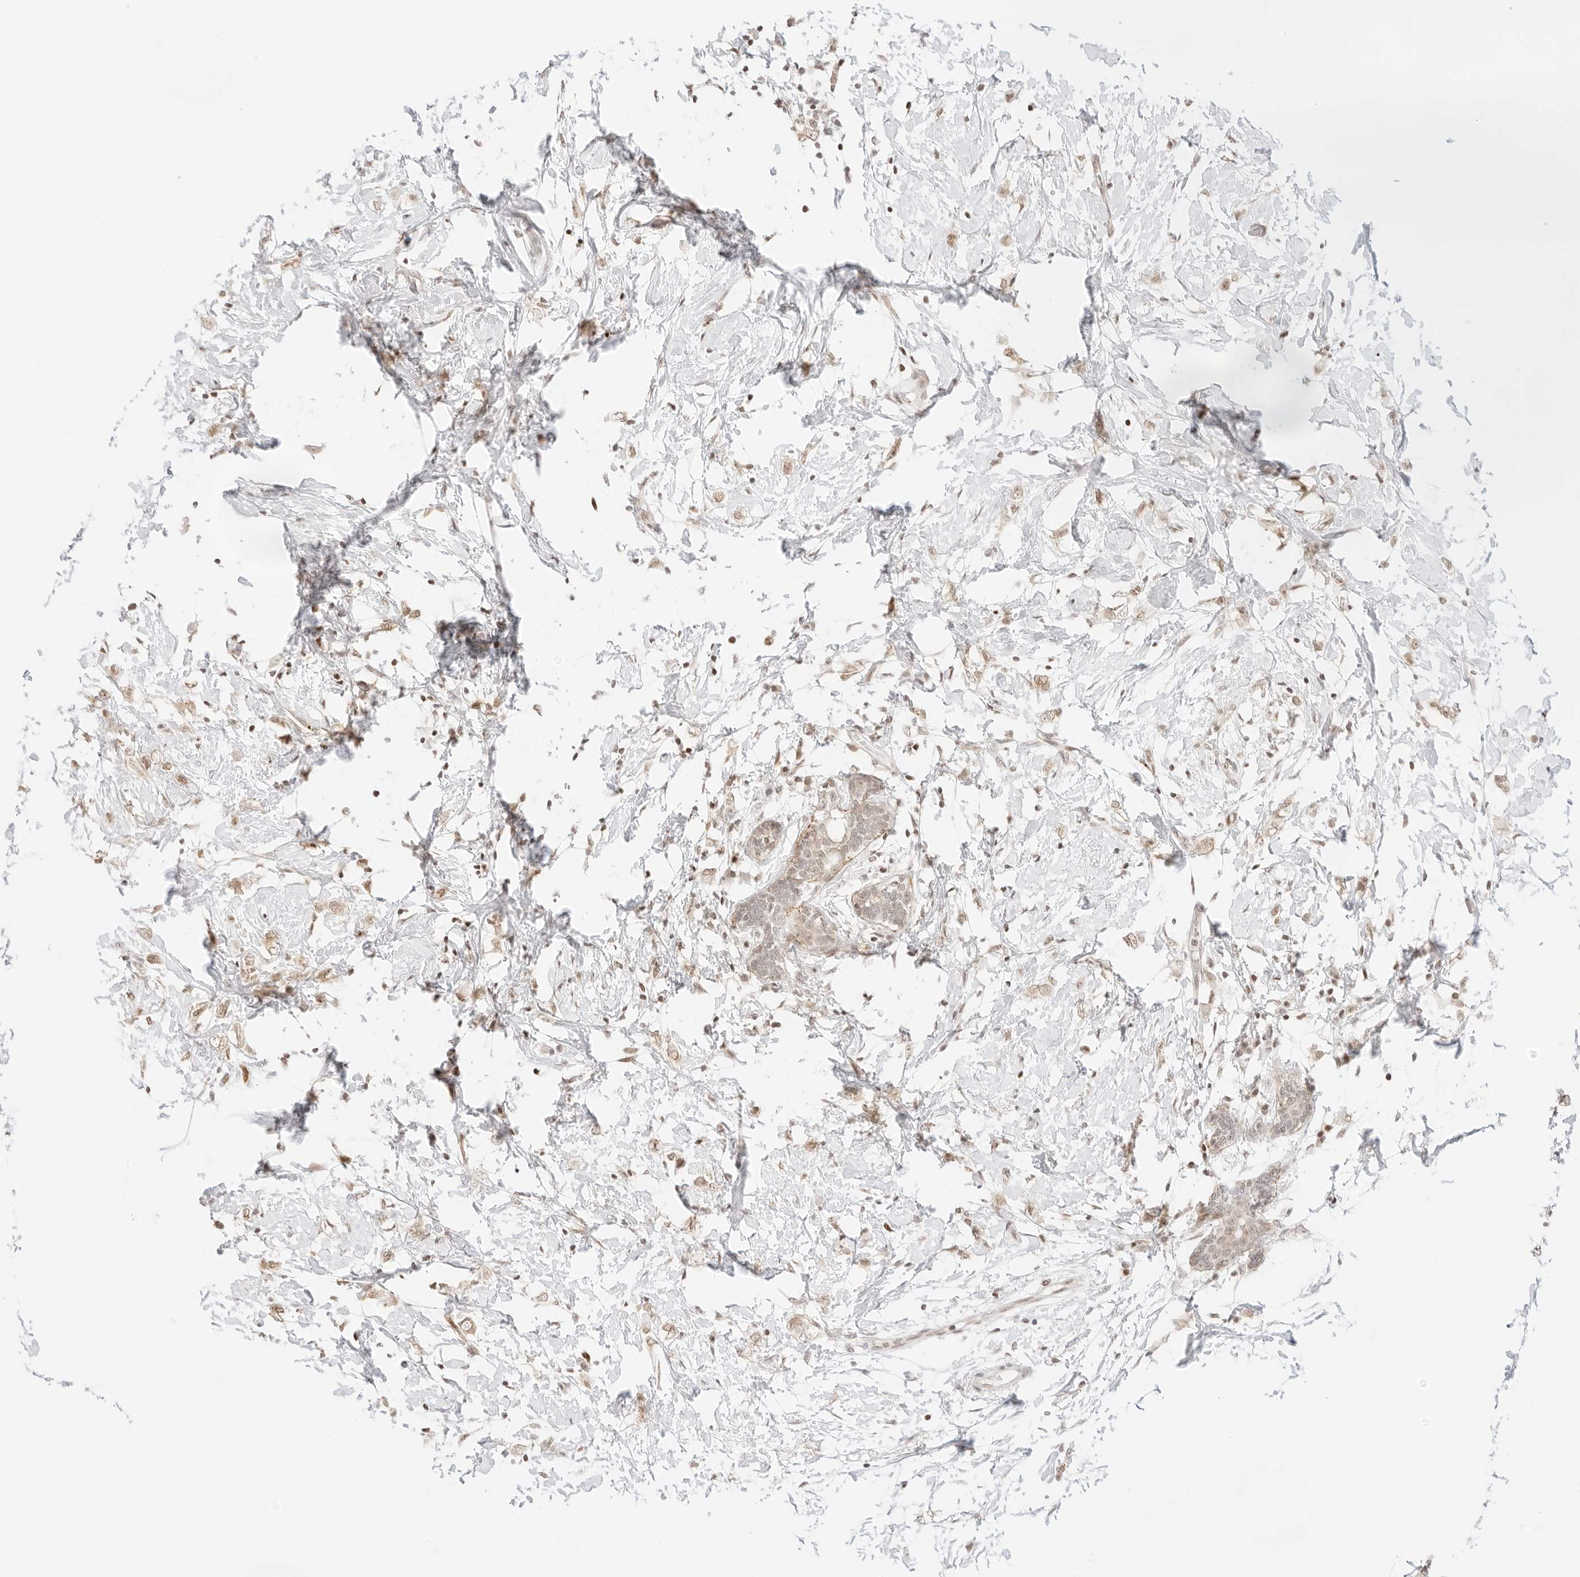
{"staining": {"intensity": "weak", "quantity": ">75%", "location": "nuclear"}, "tissue": "breast cancer", "cell_type": "Tumor cells", "image_type": "cancer", "snomed": [{"axis": "morphology", "description": "Normal tissue, NOS"}, {"axis": "morphology", "description": "Lobular carcinoma"}, {"axis": "topography", "description": "Breast"}], "caption": "Immunohistochemical staining of breast cancer shows low levels of weak nuclear positivity in approximately >75% of tumor cells.", "gene": "GNAS", "patient": {"sex": "female", "age": 47}}